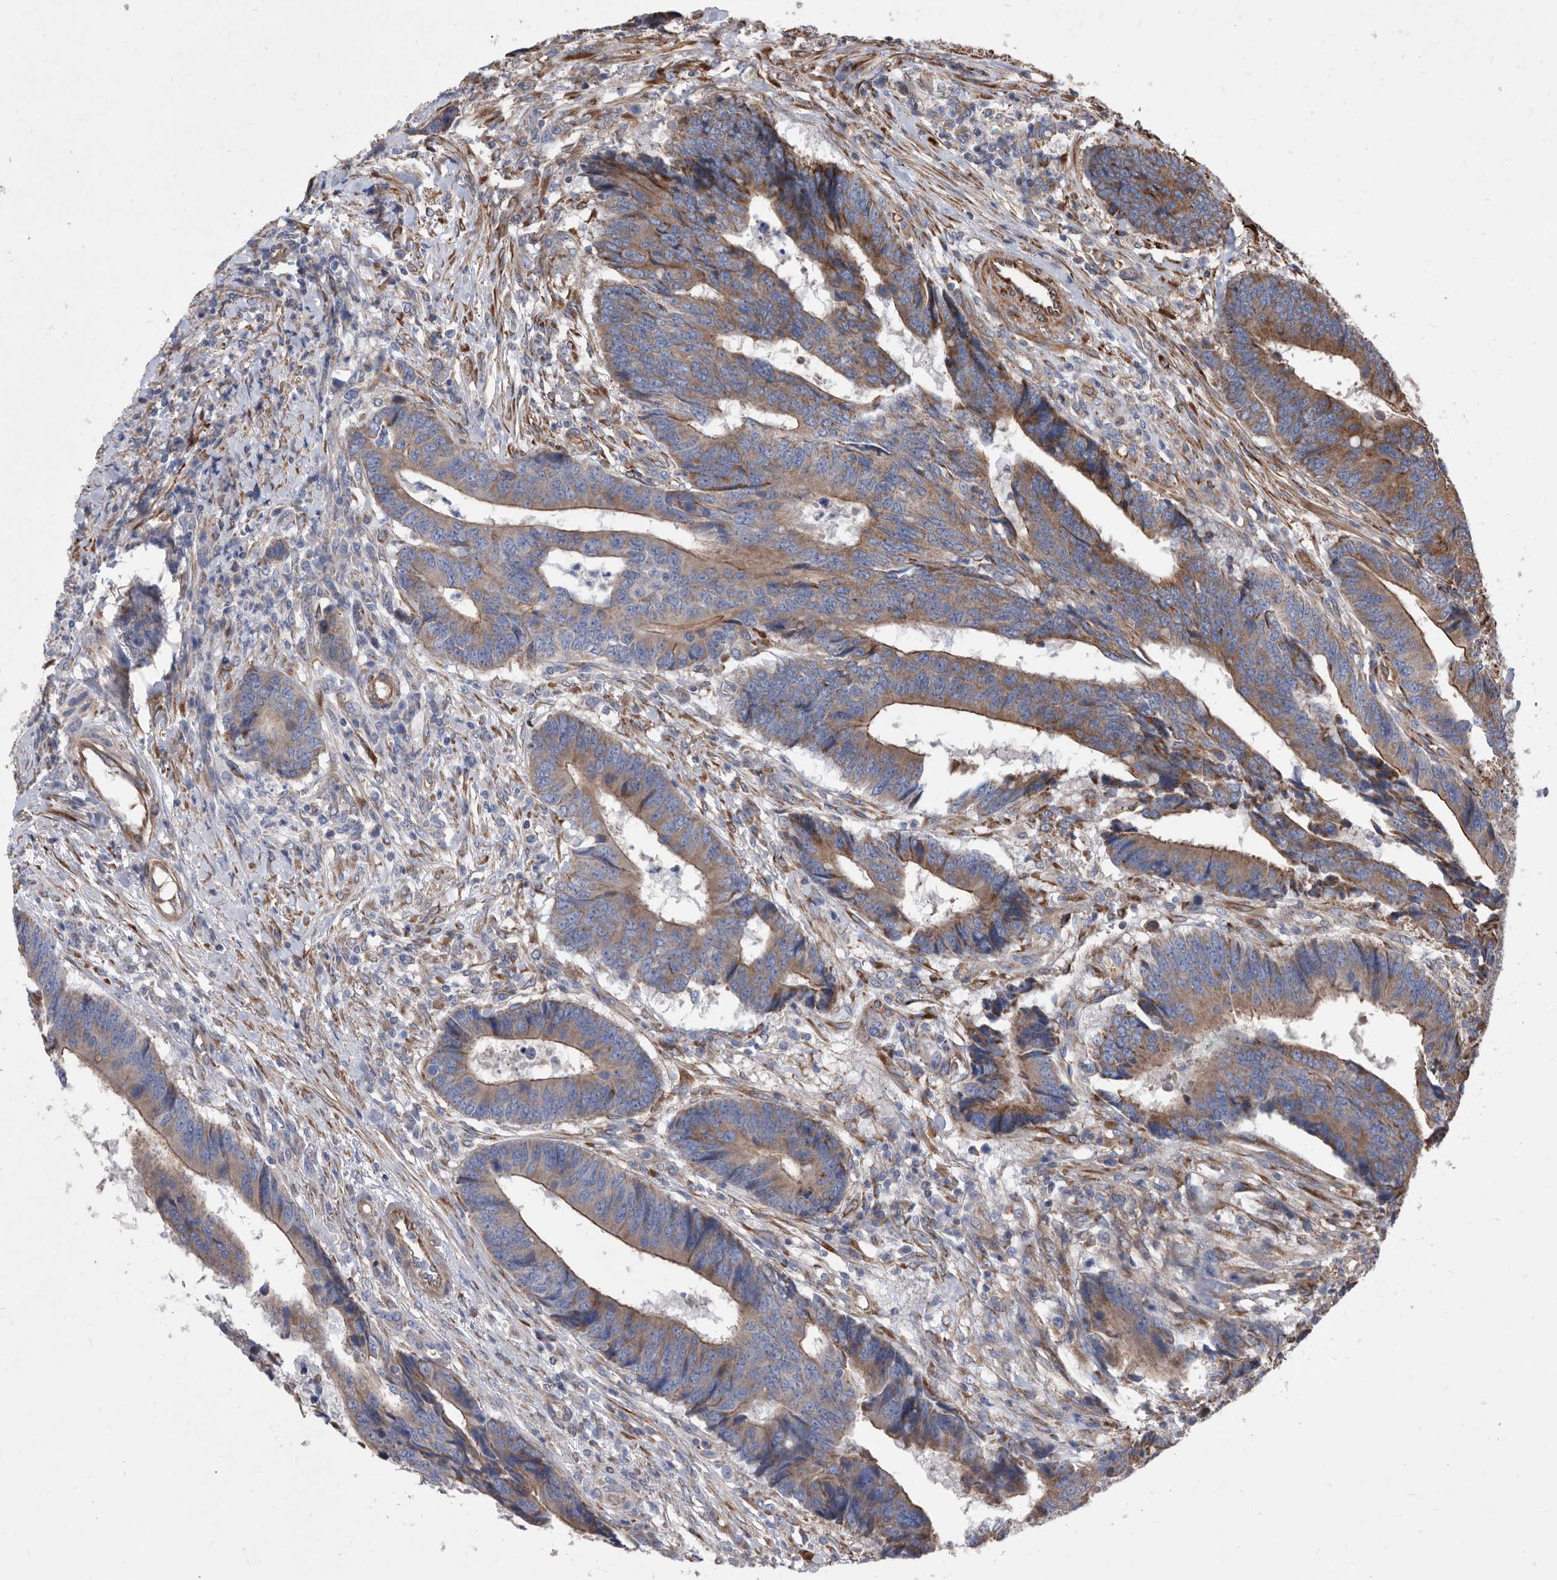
{"staining": {"intensity": "moderate", "quantity": ">75%", "location": "cytoplasmic/membranous"}, "tissue": "colorectal cancer", "cell_type": "Tumor cells", "image_type": "cancer", "snomed": [{"axis": "morphology", "description": "Adenocarcinoma, NOS"}, {"axis": "topography", "description": "Rectum"}], "caption": "DAB immunohistochemical staining of human colorectal cancer displays moderate cytoplasmic/membranous protein expression in about >75% of tumor cells.", "gene": "ATP13A3", "patient": {"sex": "male", "age": 84}}